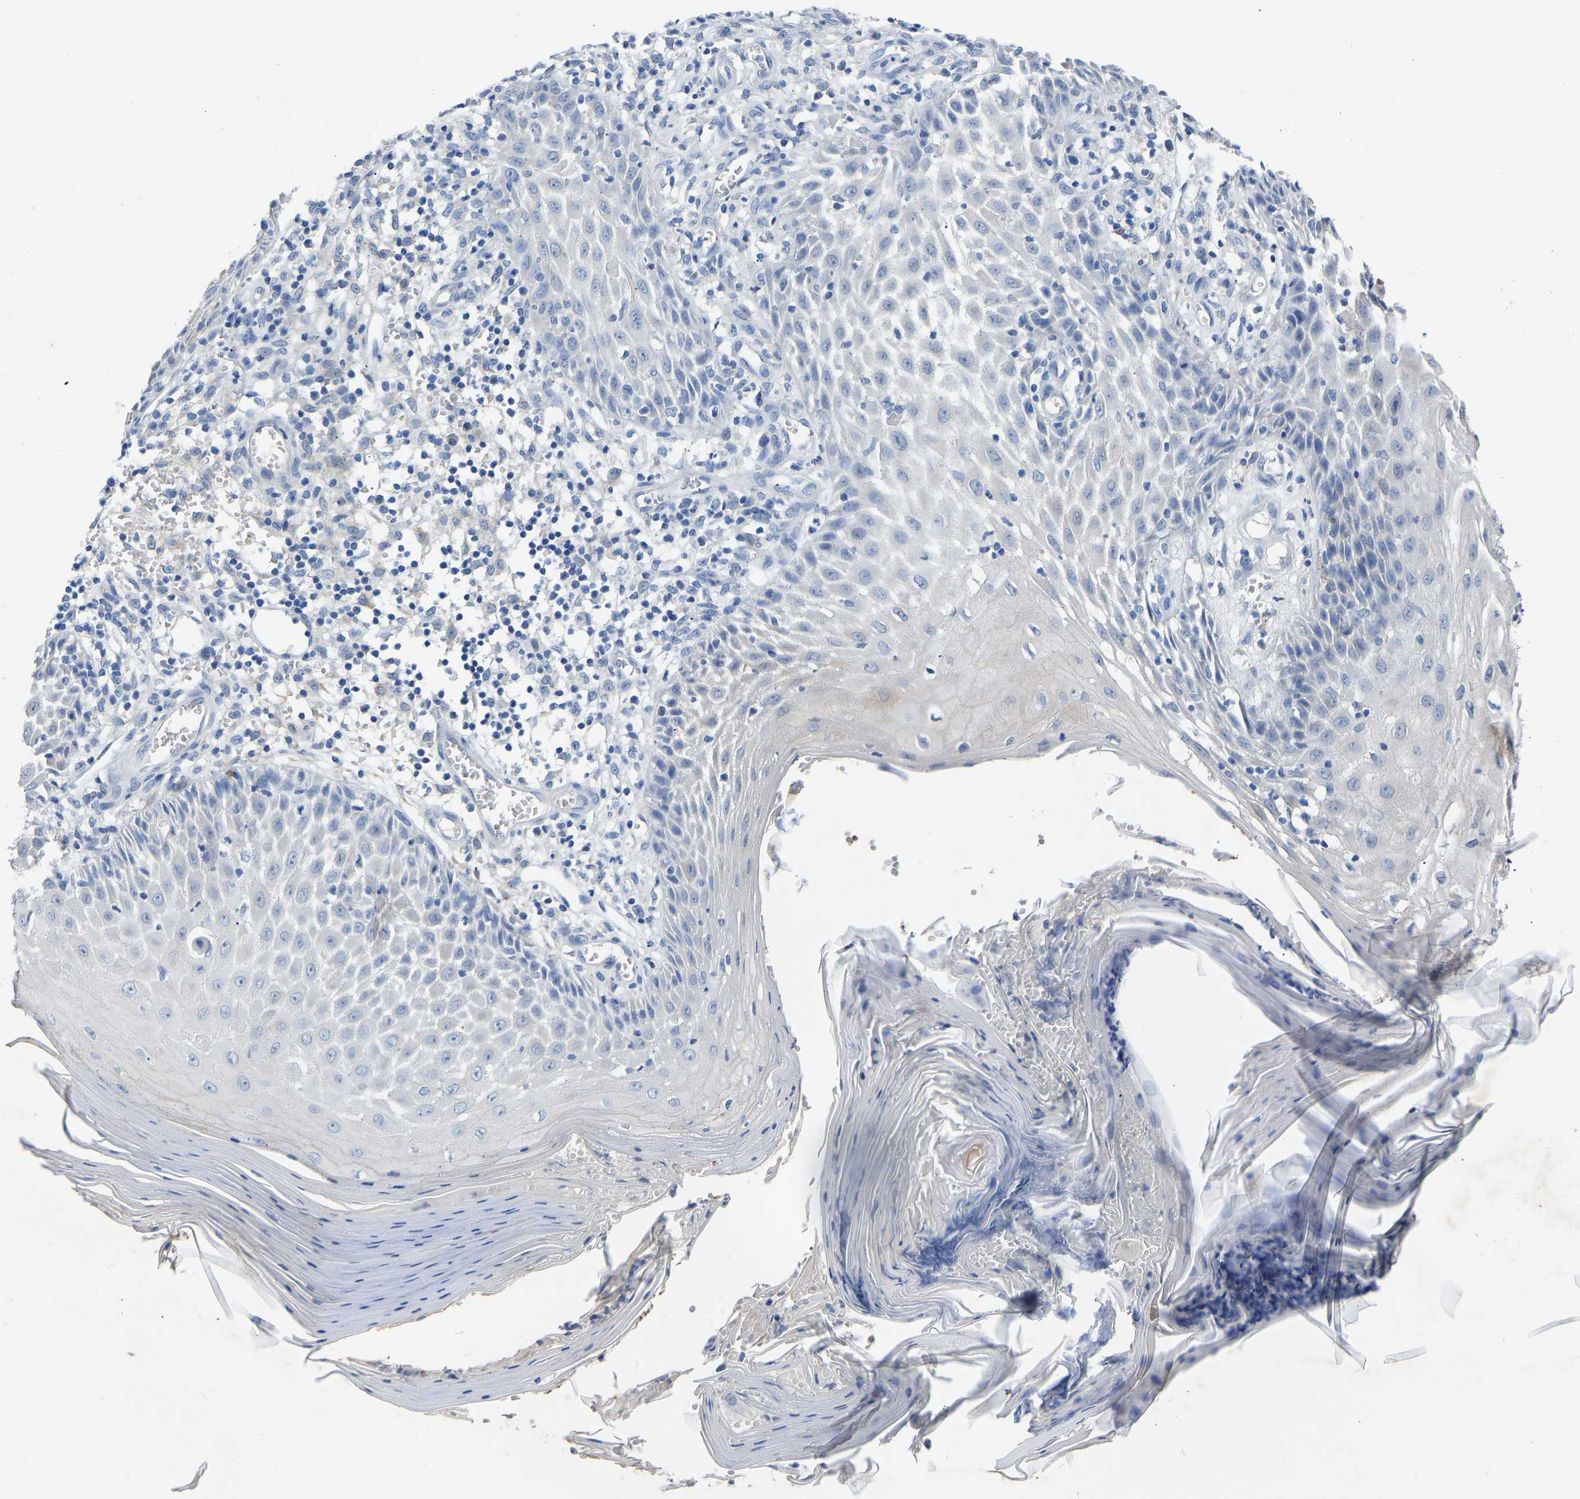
{"staining": {"intensity": "negative", "quantity": "none", "location": "none"}, "tissue": "skin cancer", "cell_type": "Tumor cells", "image_type": "cancer", "snomed": [{"axis": "morphology", "description": "Squamous cell carcinoma, NOS"}, {"axis": "topography", "description": "Skin"}], "caption": "Immunohistochemical staining of human squamous cell carcinoma (skin) exhibits no significant staining in tumor cells.", "gene": "RBP1", "patient": {"sex": "female", "age": 73}}